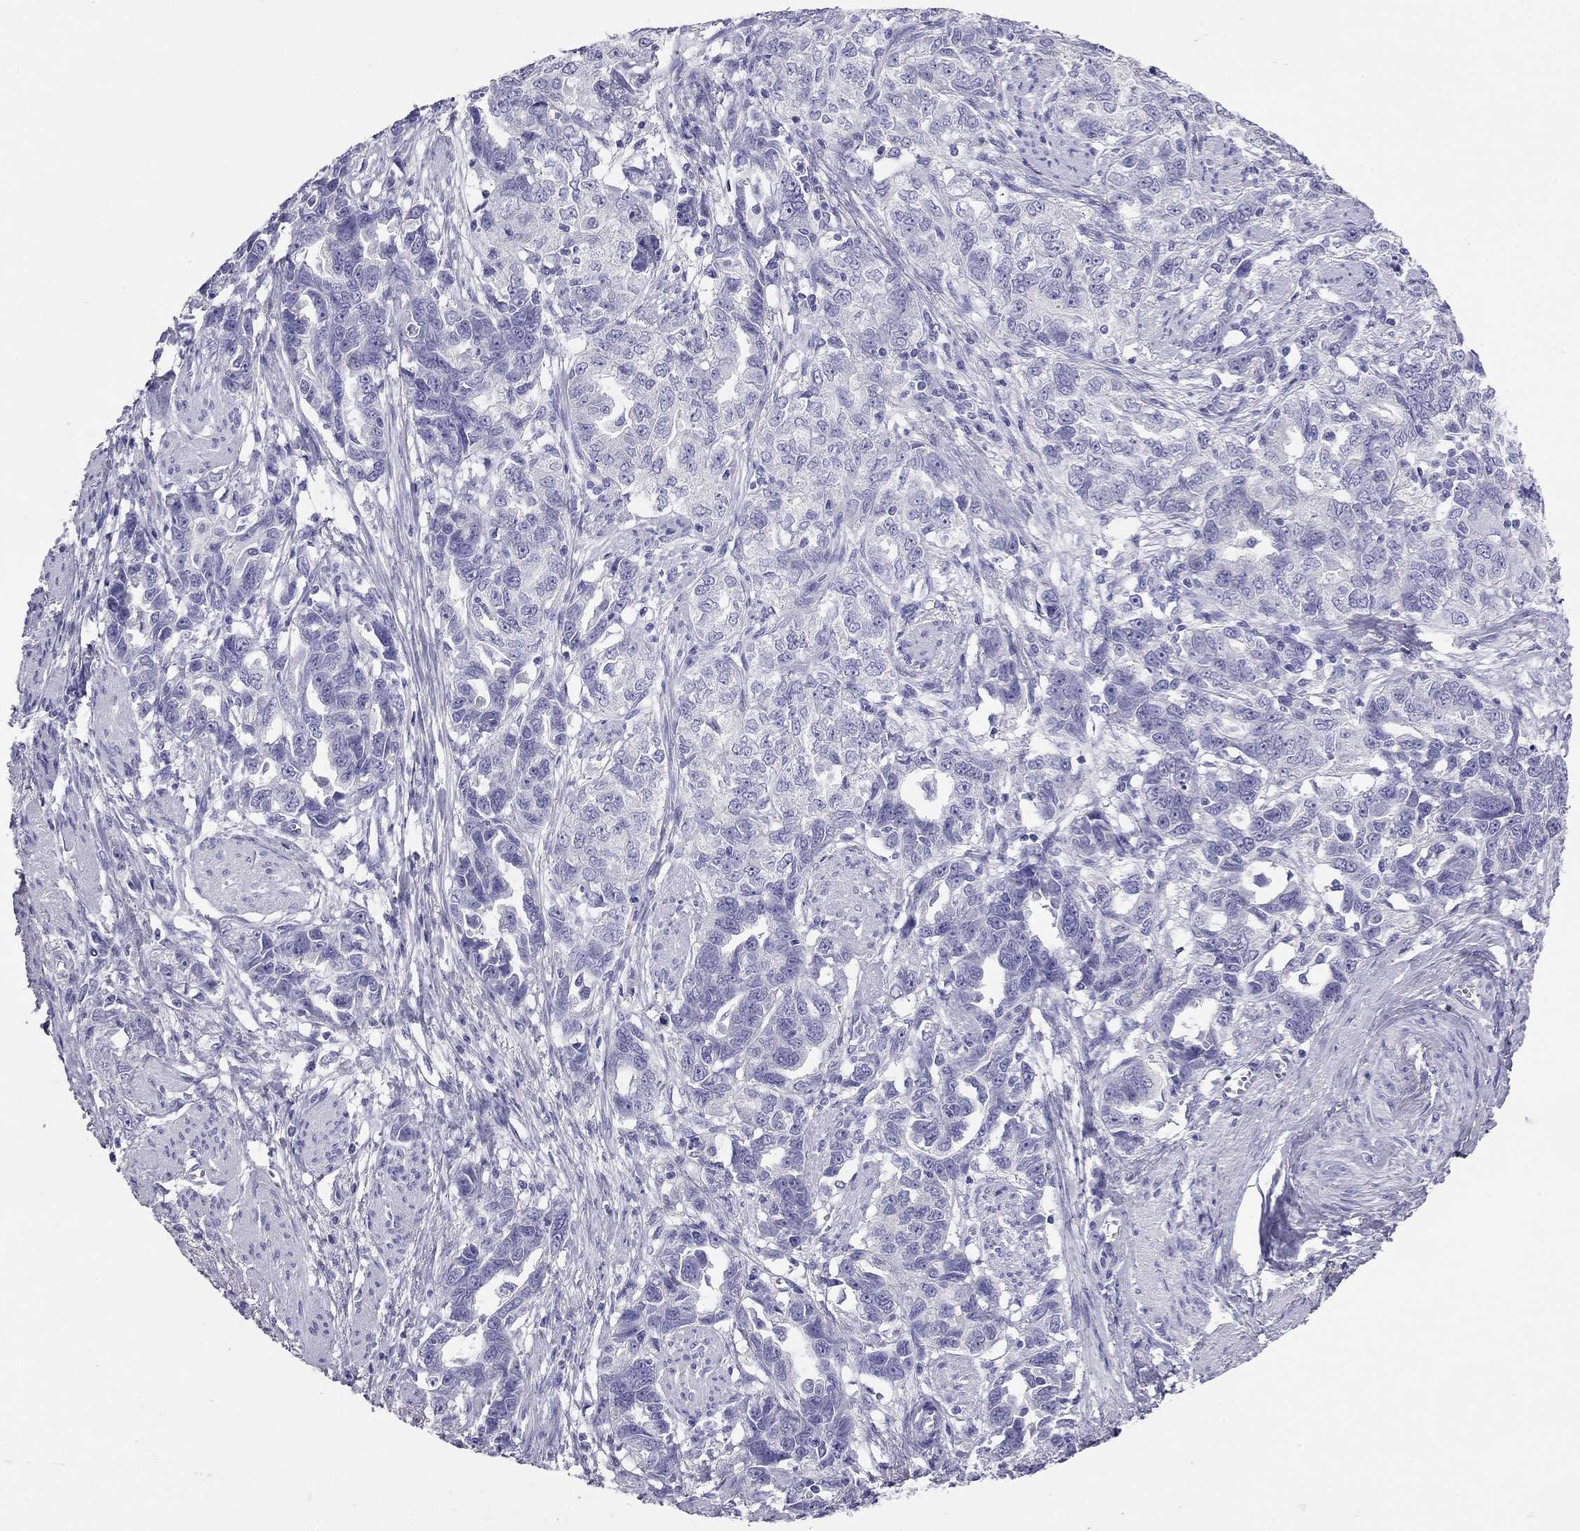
{"staining": {"intensity": "negative", "quantity": "none", "location": "none"}, "tissue": "ovarian cancer", "cell_type": "Tumor cells", "image_type": "cancer", "snomed": [{"axis": "morphology", "description": "Cystadenocarcinoma, serous, NOS"}, {"axis": "topography", "description": "Ovary"}], "caption": "This is an IHC micrograph of human ovarian cancer (serous cystadenocarcinoma). There is no positivity in tumor cells.", "gene": "ODF4", "patient": {"sex": "female", "age": 51}}